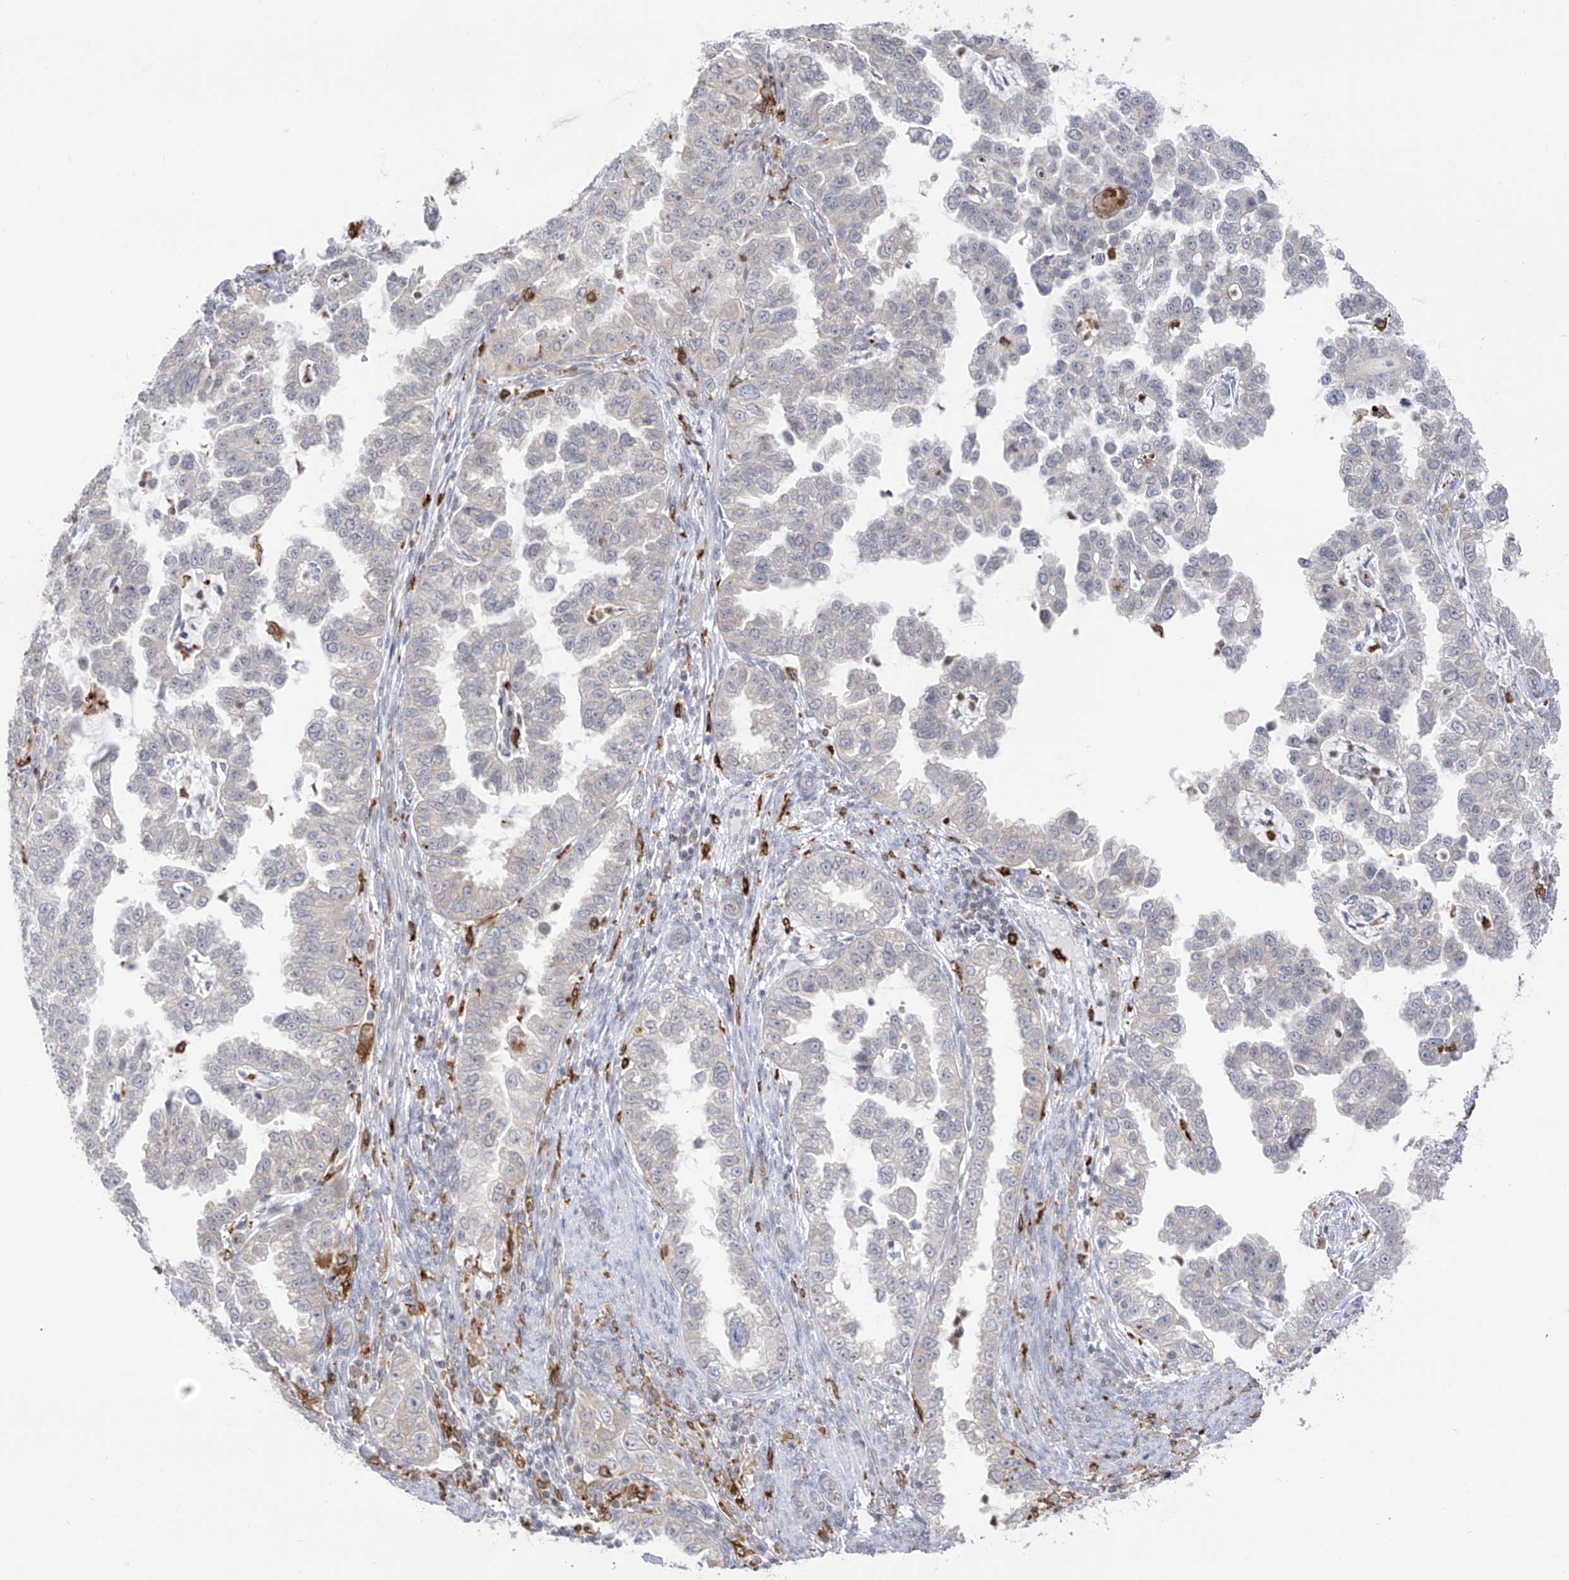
{"staining": {"intensity": "negative", "quantity": "none", "location": "none"}, "tissue": "endometrial cancer", "cell_type": "Tumor cells", "image_type": "cancer", "snomed": [{"axis": "morphology", "description": "Adenocarcinoma, NOS"}, {"axis": "topography", "description": "Endometrium"}], "caption": "High power microscopy photomicrograph of an immunohistochemistry (IHC) histopathology image of endometrial cancer (adenocarcinoma), revealing no significant staining in tumor cells.", "gene": "TBXAS1", "patient": {"sex": "female", "age": 85}}